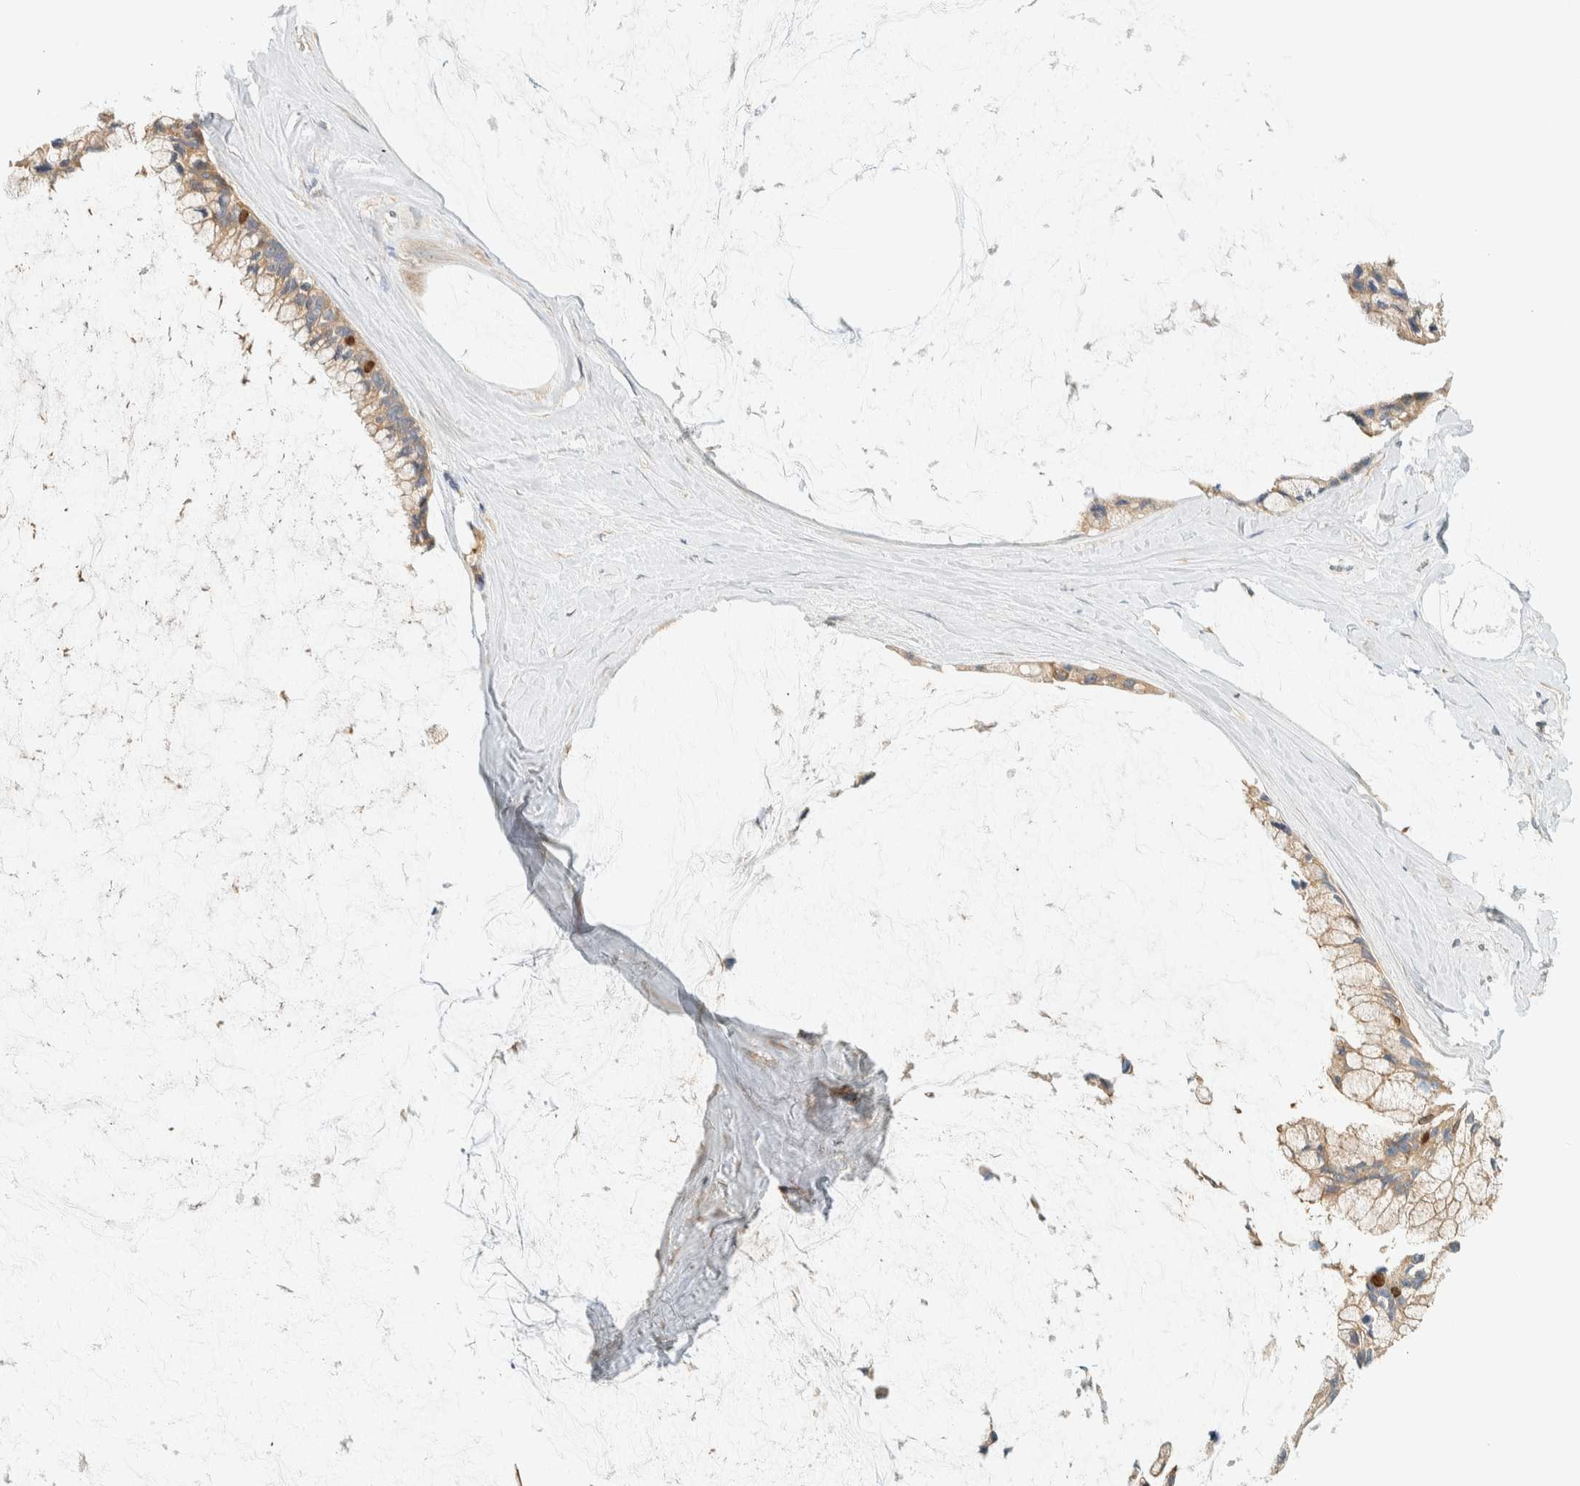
{"staining": {"intensity": "weak", "quantity": ">75%", "location": "cytoplasmic/membranous"}, "tissue": "ovarian cancer", "cell_type": "Tumor cells", "image_type": "cancer", "snomed": [{"axis": "morphology", "description": "Cystadenocarcinoma, mucinous, NOS"}, {"axis": "topography", "description": "Ovary"}], "caption": "The image shows immunohistochemical staining of ovarian mucinous cystadenocarcinoma. There is weak cytoplasmic/membranous staining is appreciated in approximately >75% of tumor cells. The protein of interest is shown in brown color, while the nuclei are stained blue.", "gene": "ARFGEF1", "patient": {"sex": "female", "age": 39}}